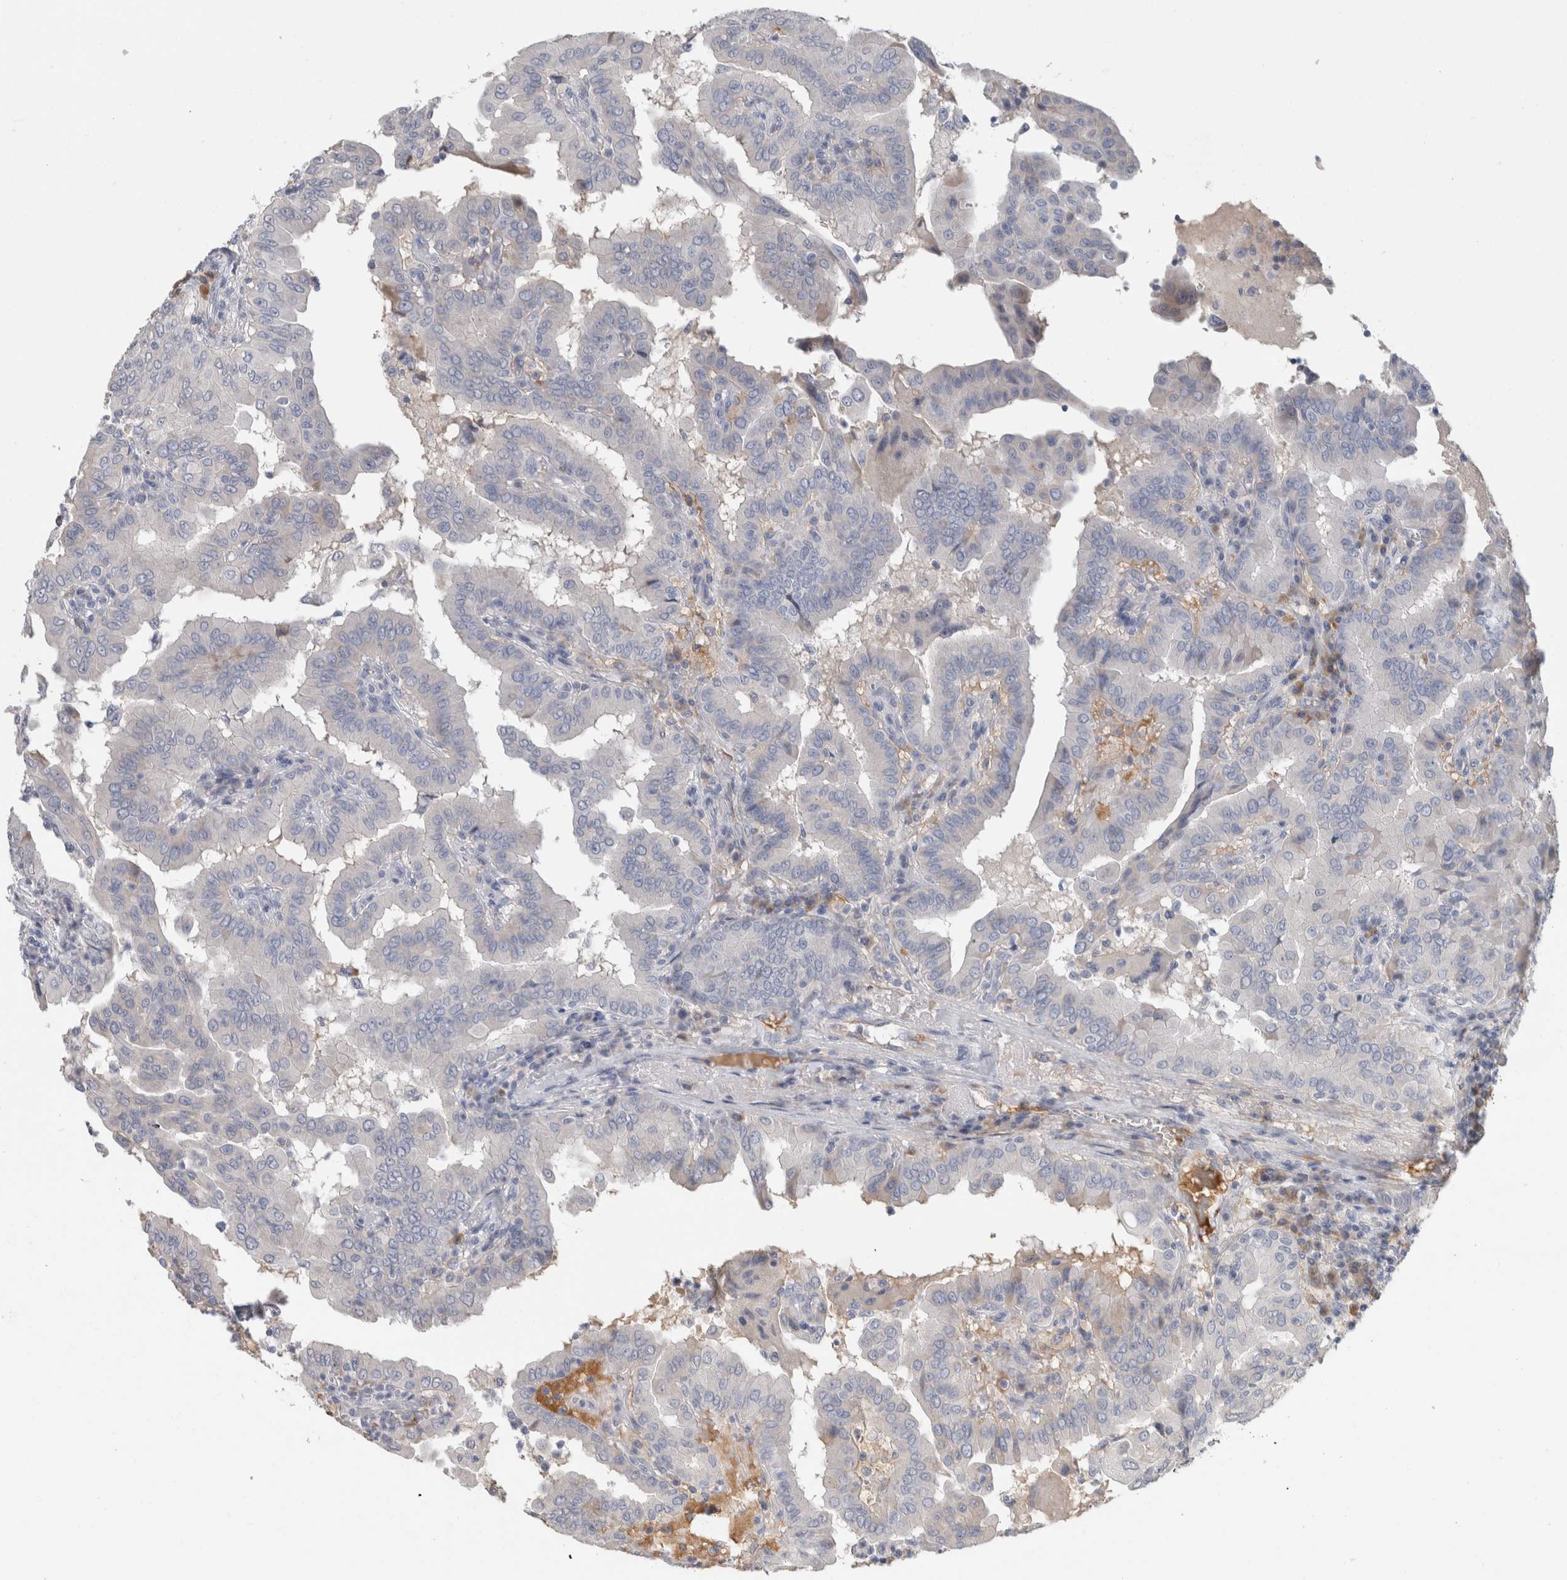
{"staining": {"intensity": "negative", "quantity": "none", "location": "none"}, "tissue": "thyroid cancer", "cell_type": "Tumor cells", "image_type": "cancer", "snomed": [{"axis": "morphology", "description": "Papillary adenocarcinoma, NOS"}, {"axis": "topography", "description": "Thyroid gland"}], "caption": "DAB immunohistochemical staining of human thyroid papillary adenocarcinoma displays no significant positivity in tumor cells.", "gene": "SCGB1A1", "patient": {"sex": "male", "age": 33}}